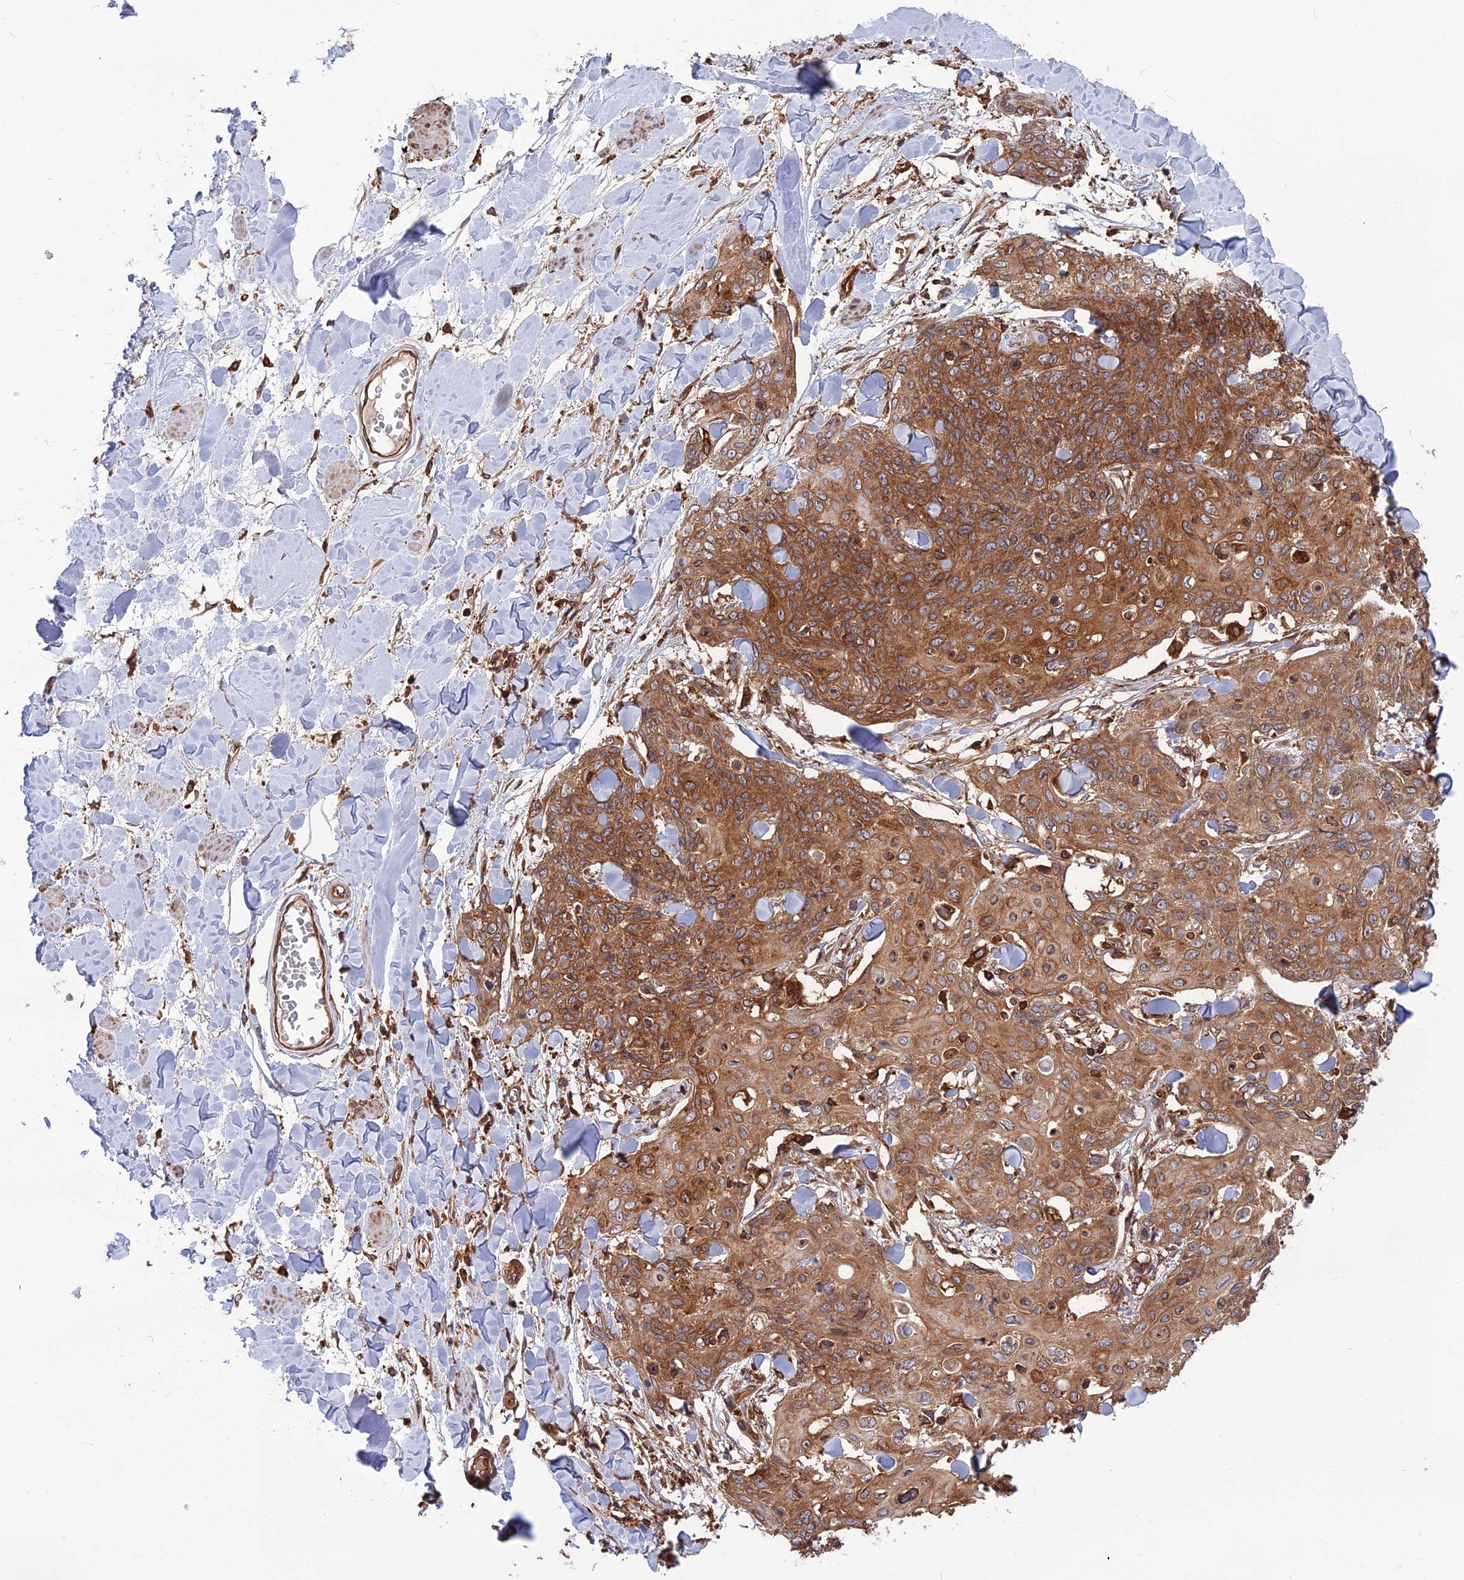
{"staining": {"intensity": "moderate", "quantity": ">75%", "location": "cytoplasmic/membranous"}, "tissue": "skin cancer", "cell_type": "Tumor cells", "image_type": "cancer", "snomed": [{"axis": "morphology", "description": "Squamous cell carcinoma, NOS"}, {"axis": "topography", "description": "Skin"}, {"axis": "topography", "description": "Vulva"}], "caption": "Skin squamous cell carcinoma stained with a protein marker reveals moderate staining in tumor cells.", "gene": "WDR1", "patient": {"sex": "female", "age": 85}}